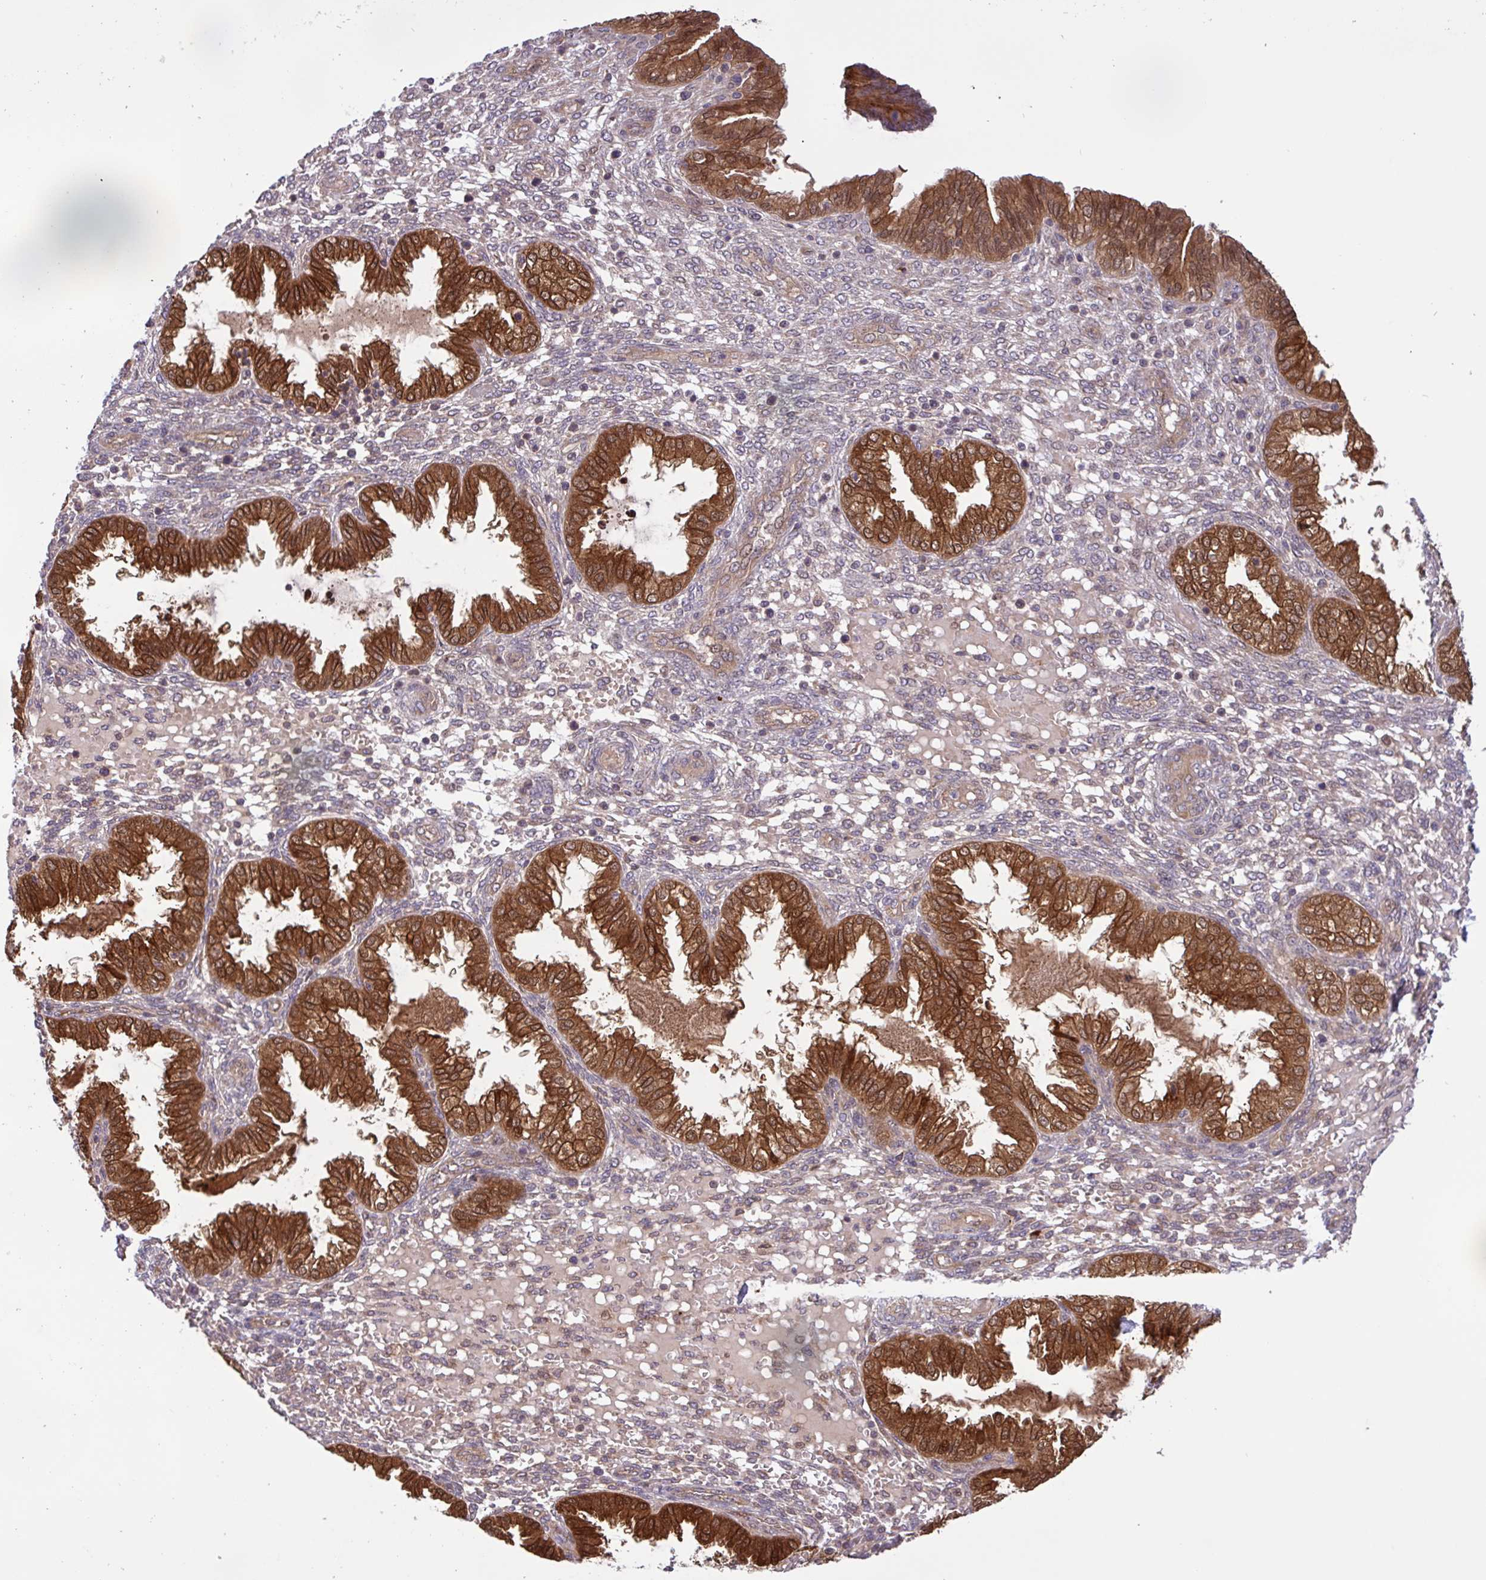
{"staining": {"intensity": "negative", "quantity": "none", "location": "none"}, "tissue": "endometrium", "cell_type": "Cells in endometrial stroma", "image_type": "normal", "snomed": [{"axis": "morphology", "description": "Normal tissue, NOS"}, {"axis": "topography", "description": "Endometrium"}], "caption": "This is an immunohistochemistry (IHC) micrograph of normal endometrium. There is no staining in cells in endometrial stroma.", "gene": "INTS10", "patient": {"sex": "female", "age": 33}}